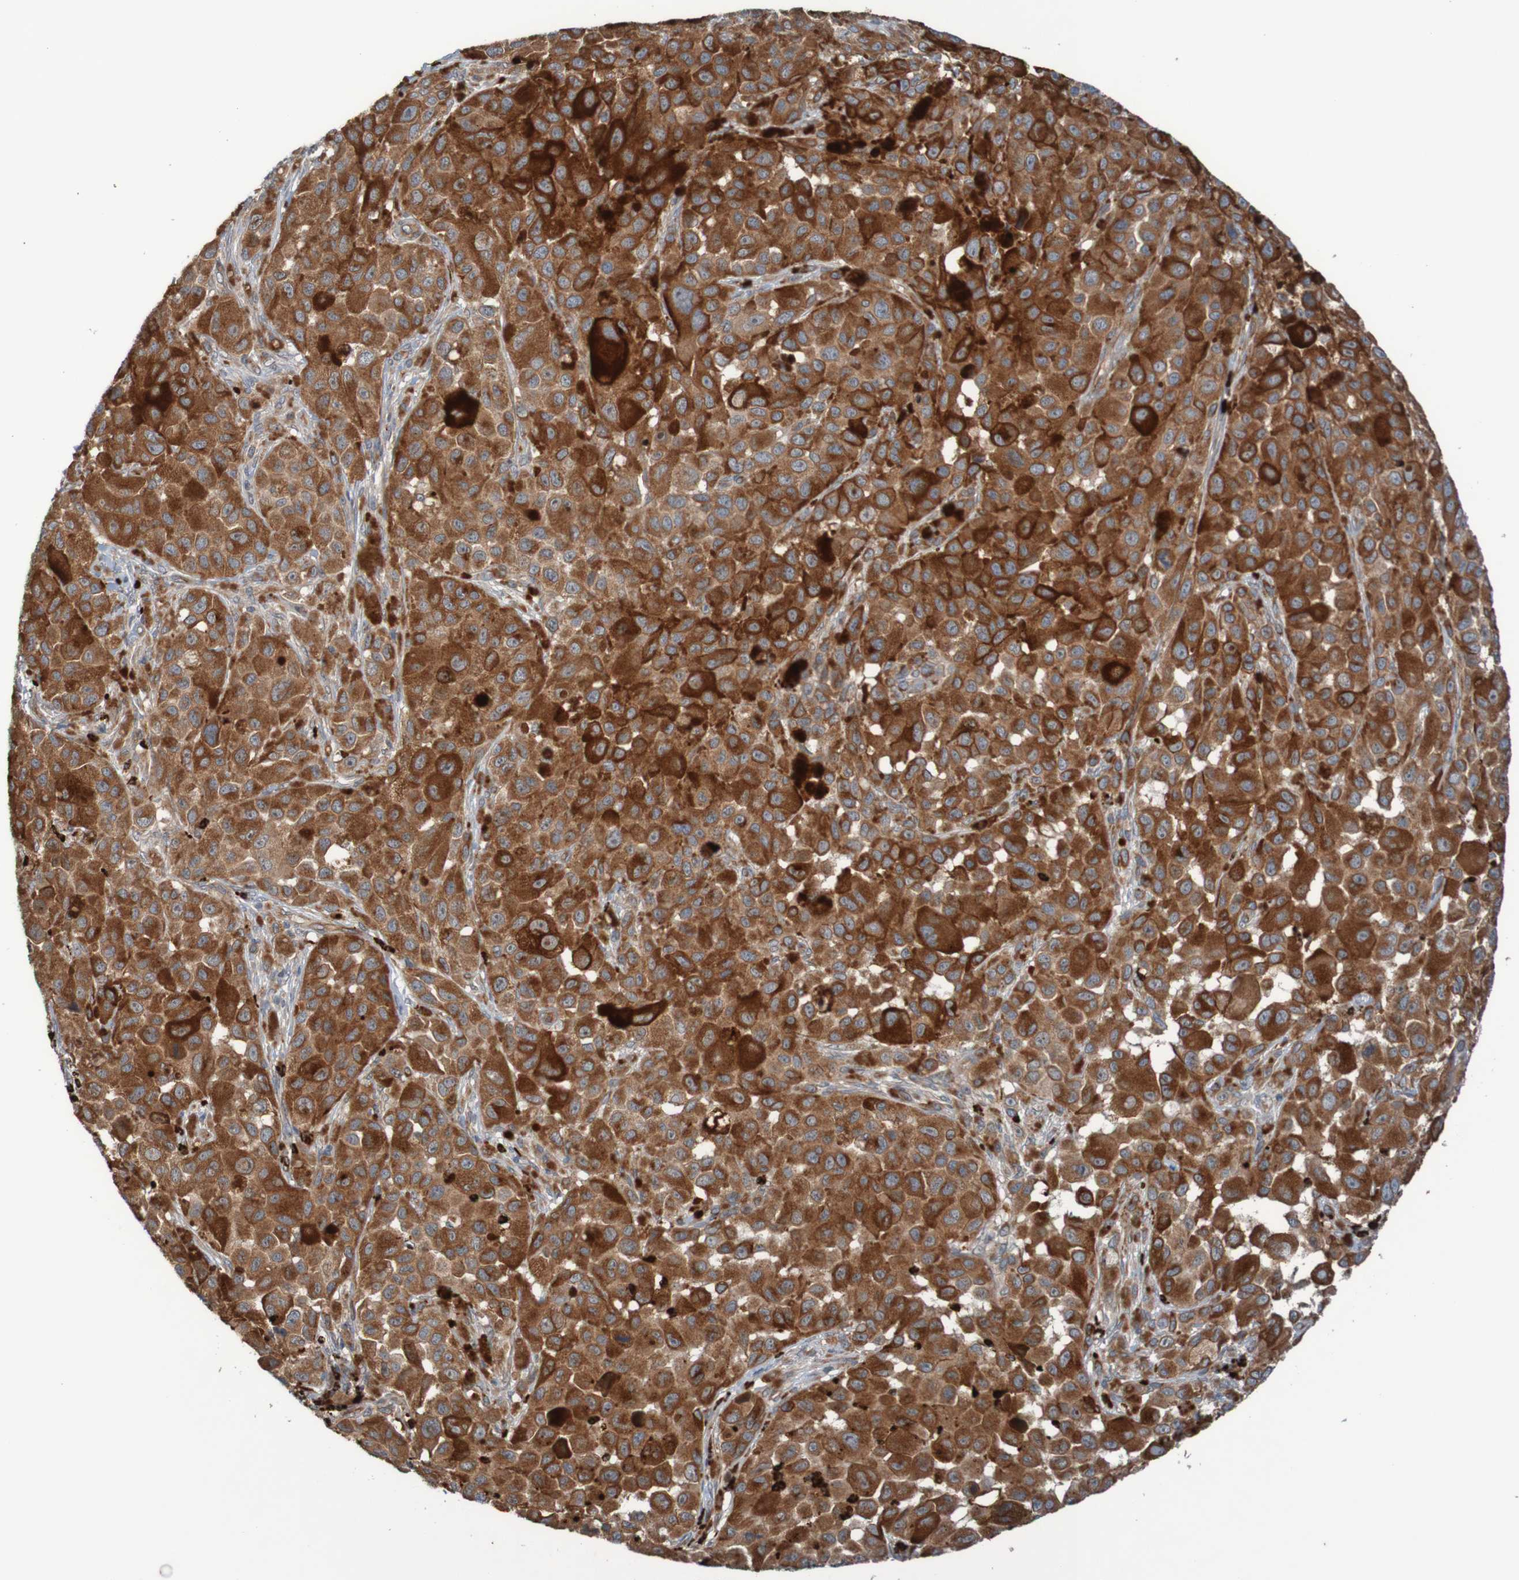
{"staining": {"intensity": "moderate", "quantity": ">75%", "location": "cytoplasmic/membranous"}, "tissue": "melanoma", "cell_type": "Tumor cells", "image_type": "cancer", "snomed": [{"axis": "morphology", "description": "Malignant melanoma, NOS"}, {"axis": "topography", "description": "Skin"}], "caption": "High-magnification brightfield microscopy of malignant melanoma stained with DAB (3,3'-diaminobenzidine) (brown) and counterstained with hematoxylin (blue). tumor cells exhibit moderate cytoplasmic/membranous expression is present in approximately>75% of cells. The staining was performed using DAB (3,3'-diaminobenzidine) to visualize the protein expression in brown, while the nuclei were stained in blue with hematoxylin (Magnification: 20x).", "gene": "ST8SIA6", "patient": {"sex": "male", "age": 96}}